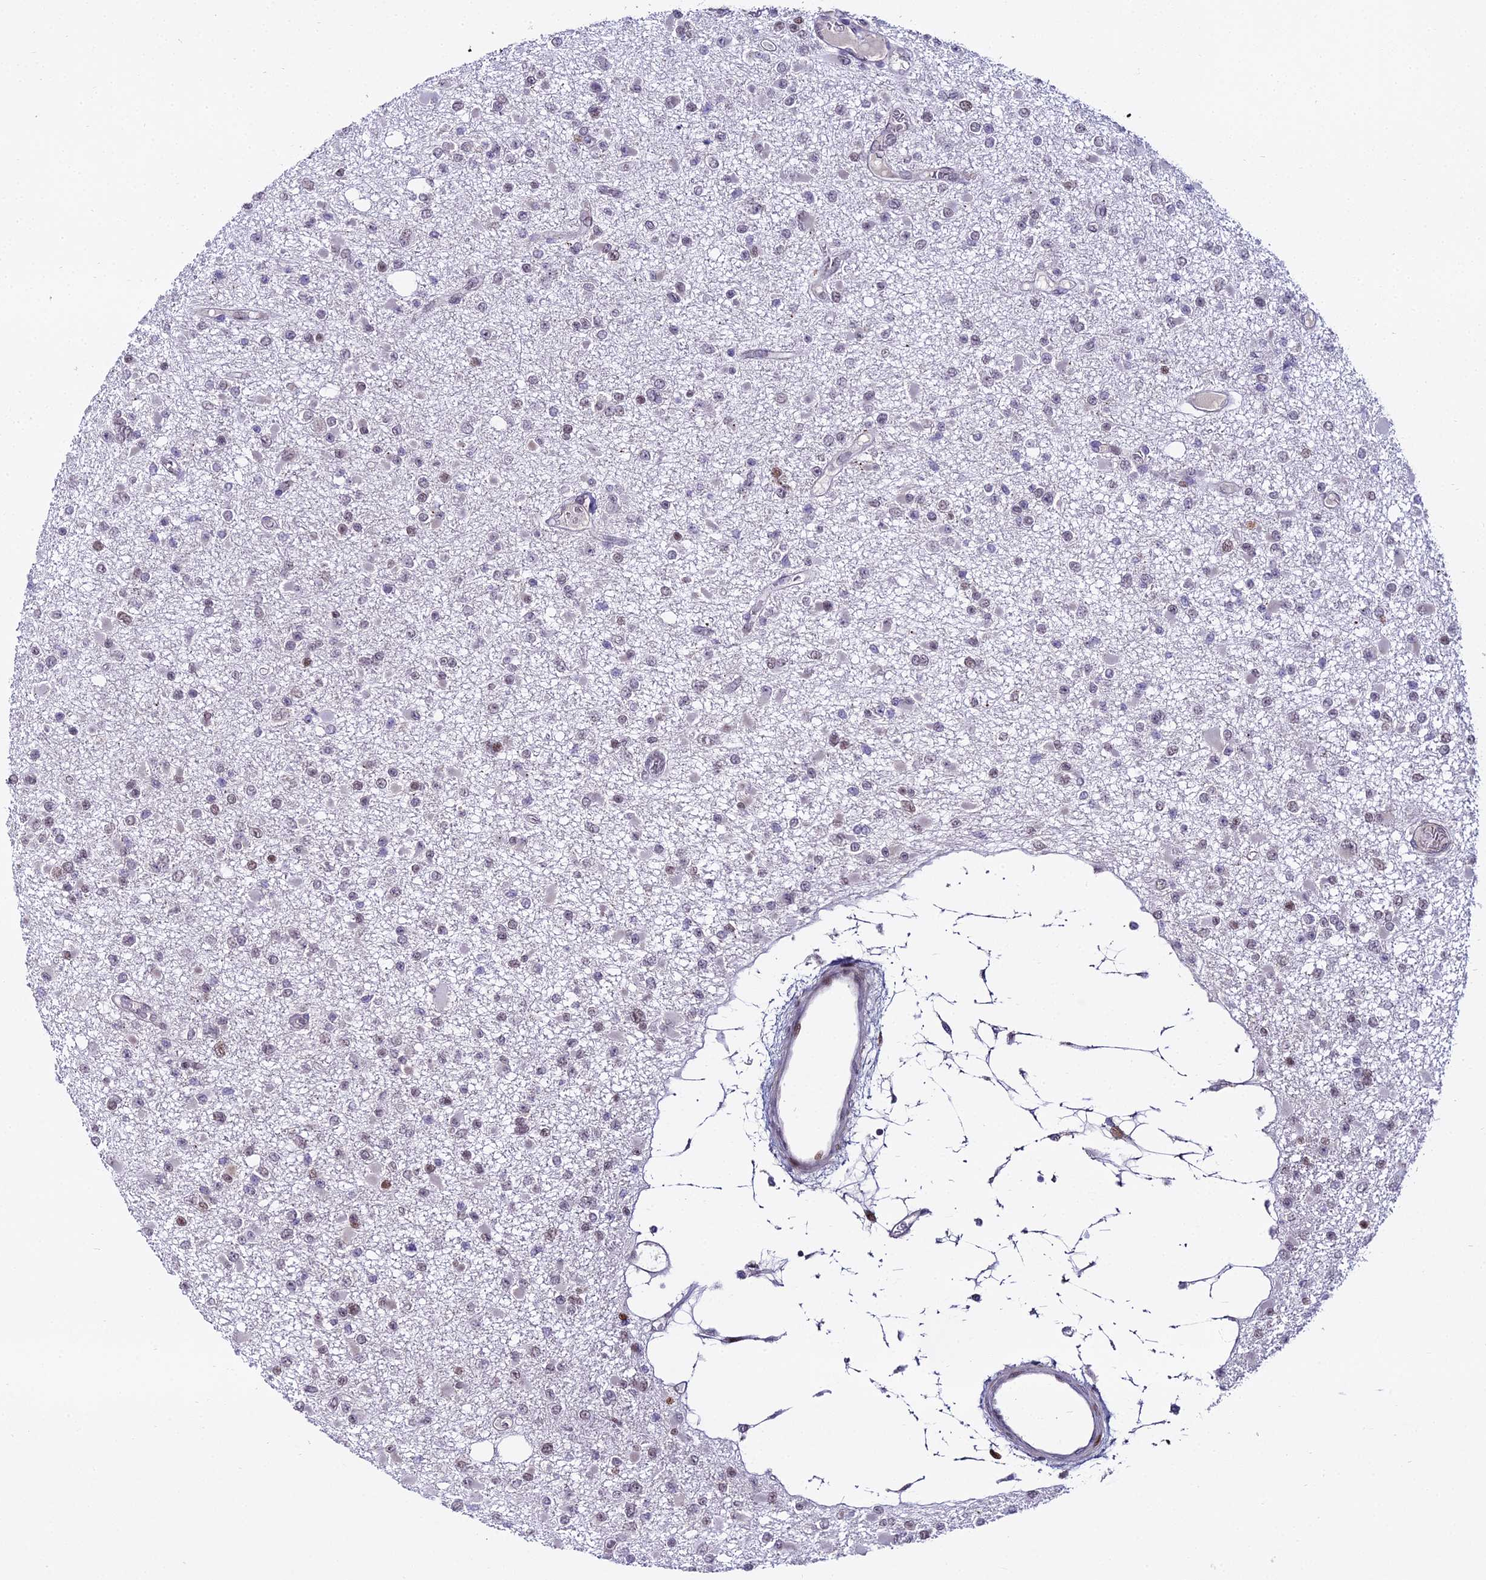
{"staining": {"intensity": "negative", "quantity": "none", "location": "none"}, "tissue": "glioma", "cell_type": "Tumor cells", "image_type": "cancer", "snomed": [{"axis": "morphology", "description": "Glioma, malignant, Low grade"}, {"axis": "topography", "description": "Brain"}], "caption": "DAB immunohistochemical staining of malignant glioma (low-grade) demonstrates no significant positivity in tumor cells.", "gene": "ZNF707", "patient": {"sex": "female", "age": 22}}